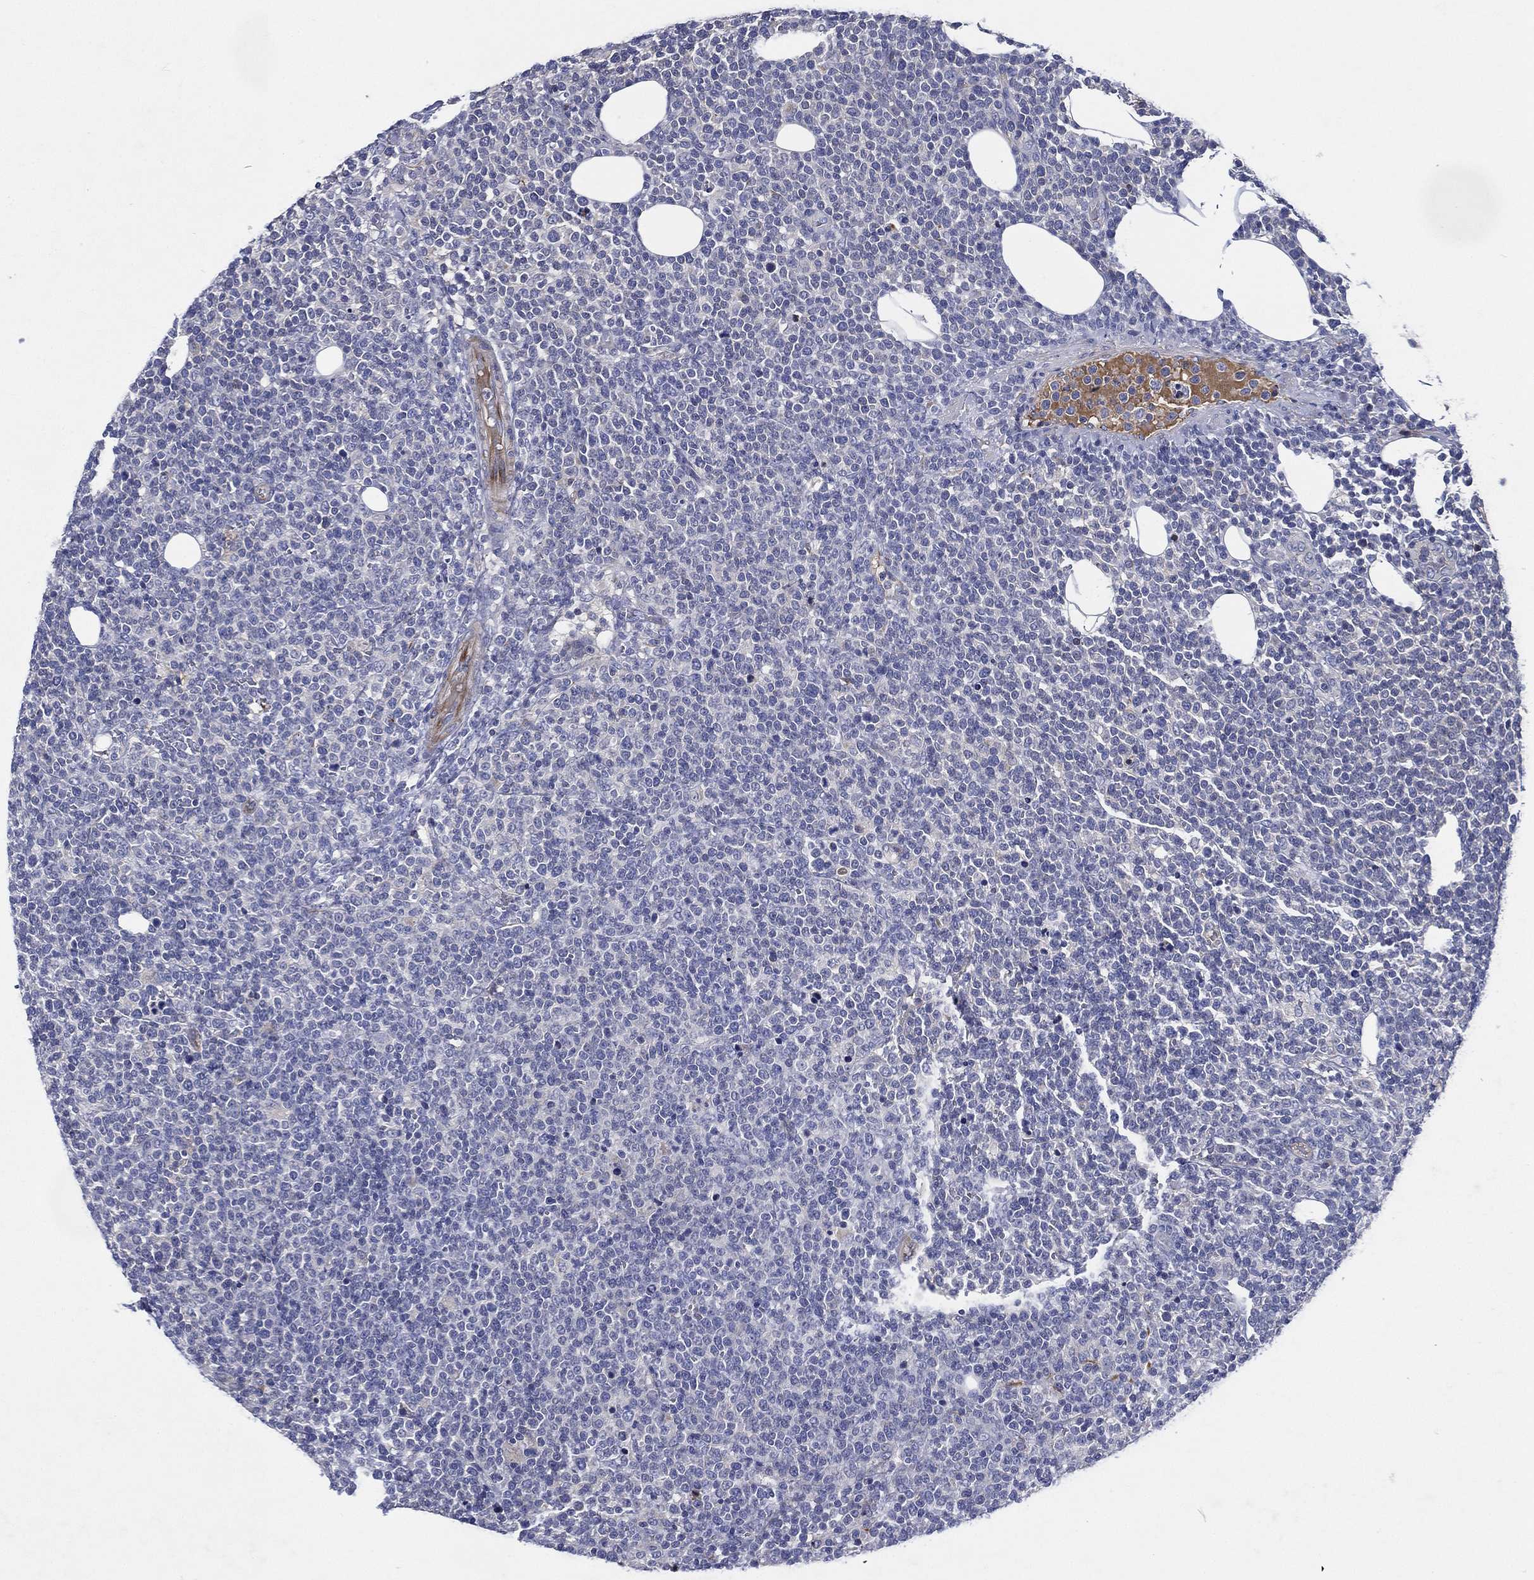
{"staining": {"intensity": "negative", "quantity": "none", "location": "none"}, "tissue": "lymphoma", "cell_type": "Tumor cells", "image_type": "cancer", "snomed": [{"axis": "morphology", "description": "Malignant lymphoma, non-Hodgkin's type, High grade"}, {"axis": "topography", "description": "Lymph node"}], "caption": "High magnification brightfield microscopy of lymphoma stained with DAB (3,3'-diaminobenzidine) (brown) and counterstained with hematoxylin (blue): tumor cells show no significant expression.", "gene": "TMPRSS11D", "patient": {"sex": "male", "age": 61}}